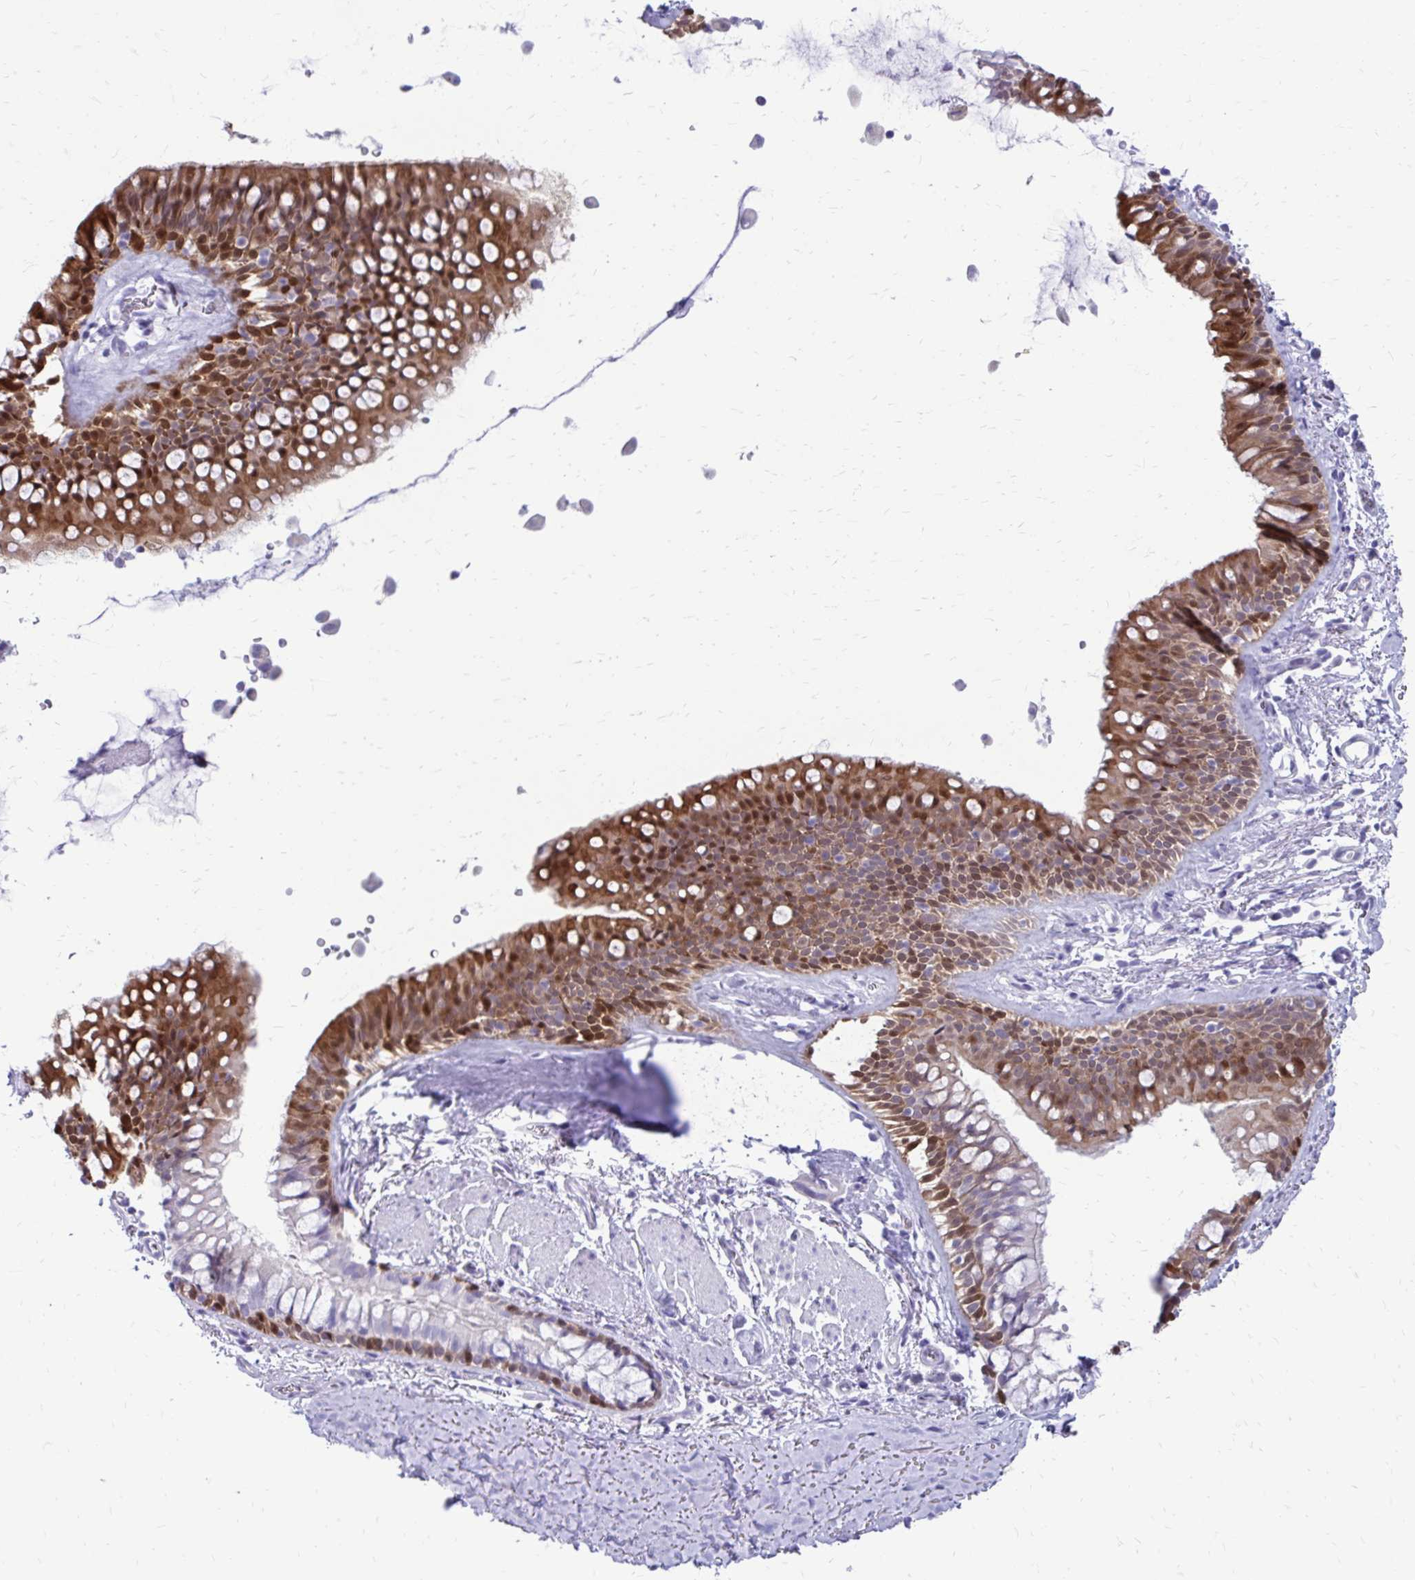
{"staining": {"intensity": "moderate", "quantity": "25%-75%", "location": "cytoplasmic/membranous,nuclear"}, "tissue": "bronchus", "cell_type": "Respiratory epithelial cells", "image_type": "normal", "snomed": [{"axis": "morphology", "description": "Normal tissue, NOS"}, {"axis": "topography", "description": "Cartilage tissue"}, {"axis": "topography", "description": "Bronchus"}], "caption": "Brown immunohistochemical staining in benign bronchus reveals moderate cytoplasmic/membranous,nuclear positivity in approximately 25%-75% of respiratory epithelial cells.", "gene": "LCN15", "patient": {"sex": "female", "age": 79}}